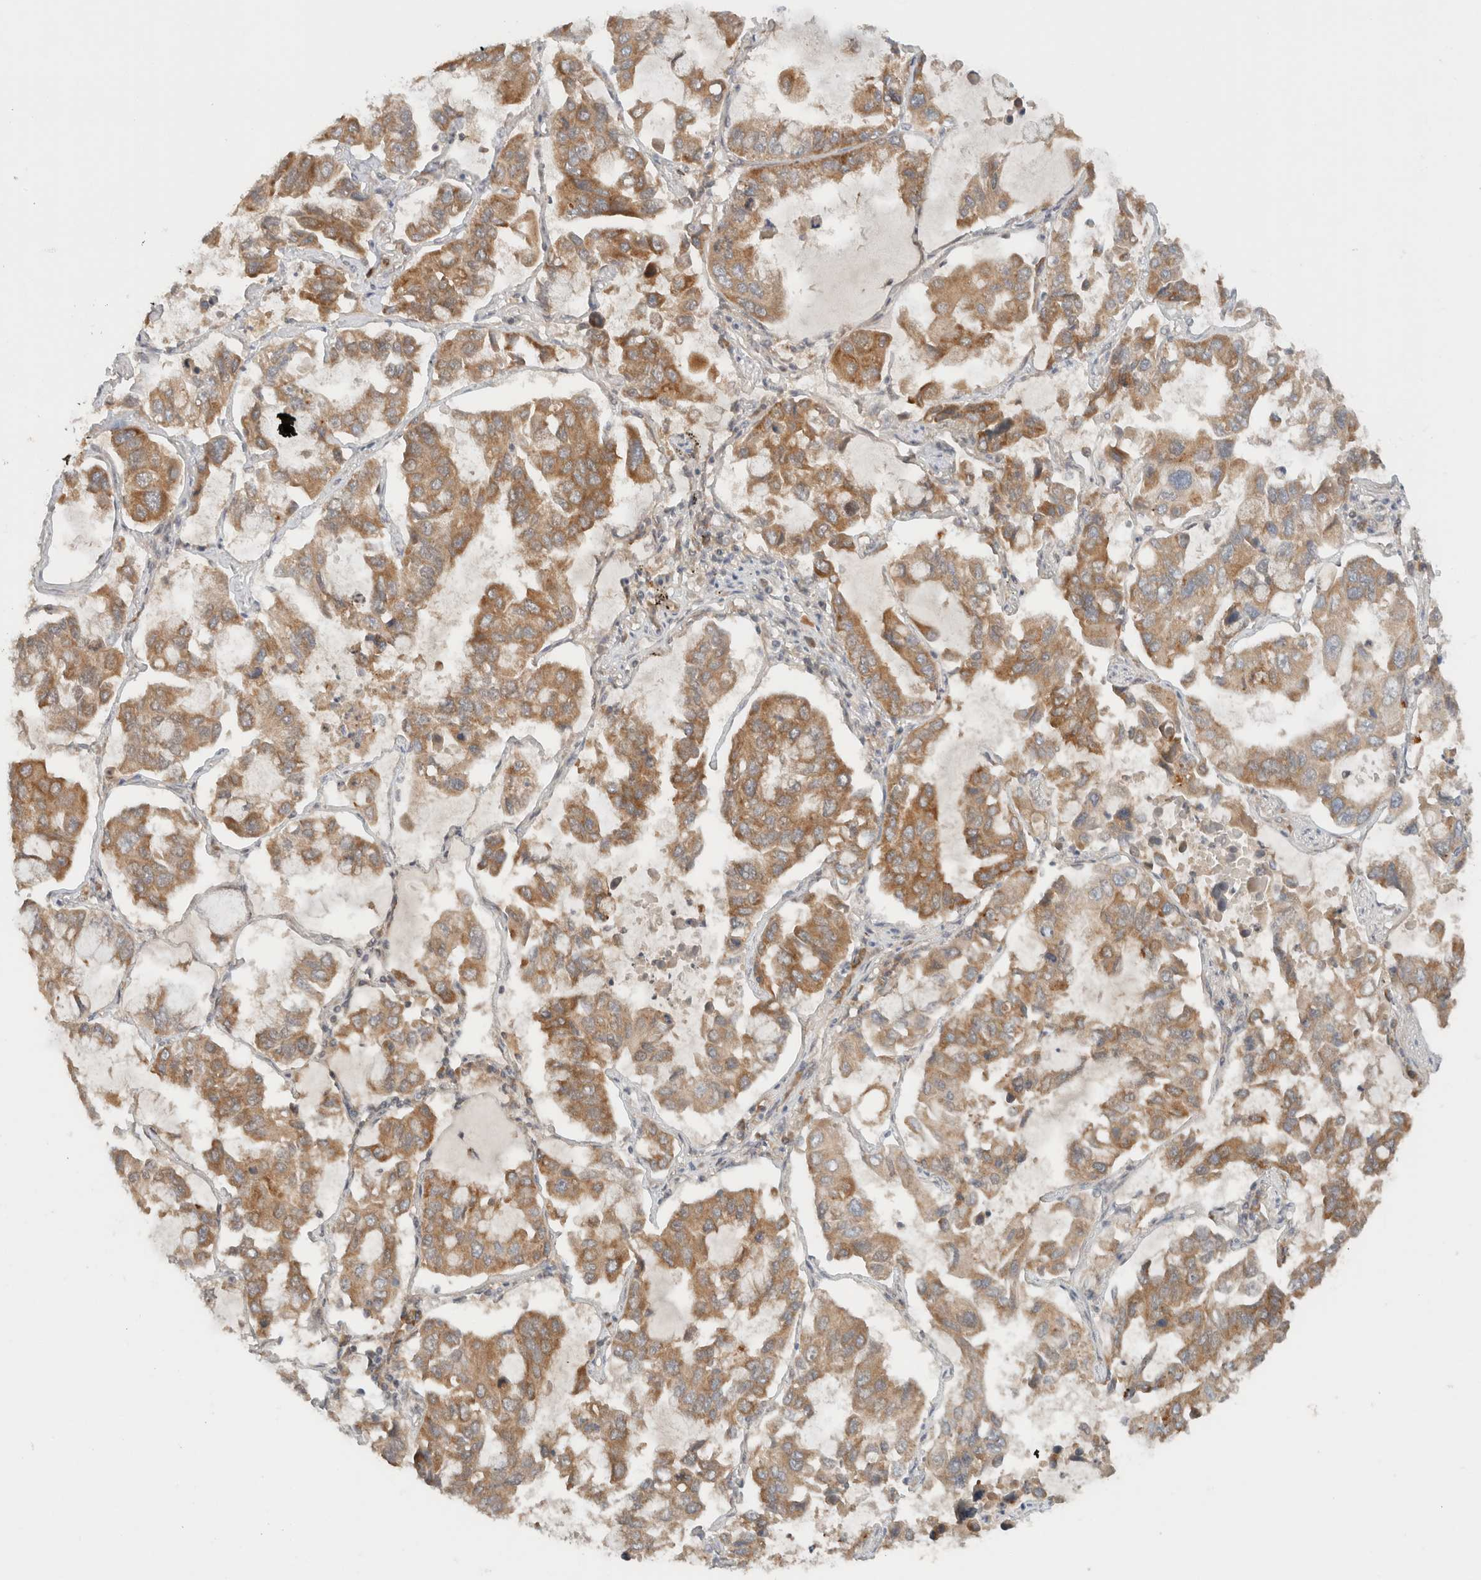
{"staining": {"intensity": "moderate", "quantity": ">75%", "location": "cytoplasmic/membranous"}, "tissue": "lung cancer", "cell_type": "Tumor cells", "image_type": "cancer", "snomed": [{"axis": "morphology", "description": "Adenocarcinoma, NOS"}, {"axis": "topography", "description": "Lung"}], "caption": "This histopathology image displays lung adenocarcinoma stained with immunohistochemistry (IHC) to label a protein in brown. The cytoplasmic/membranous of tumor cells show moderate positivity for the protein. Nuclei are counter-stained blue.", "gene": "ARFGEF2", "patient": {"sex": "male", "age": 64}}